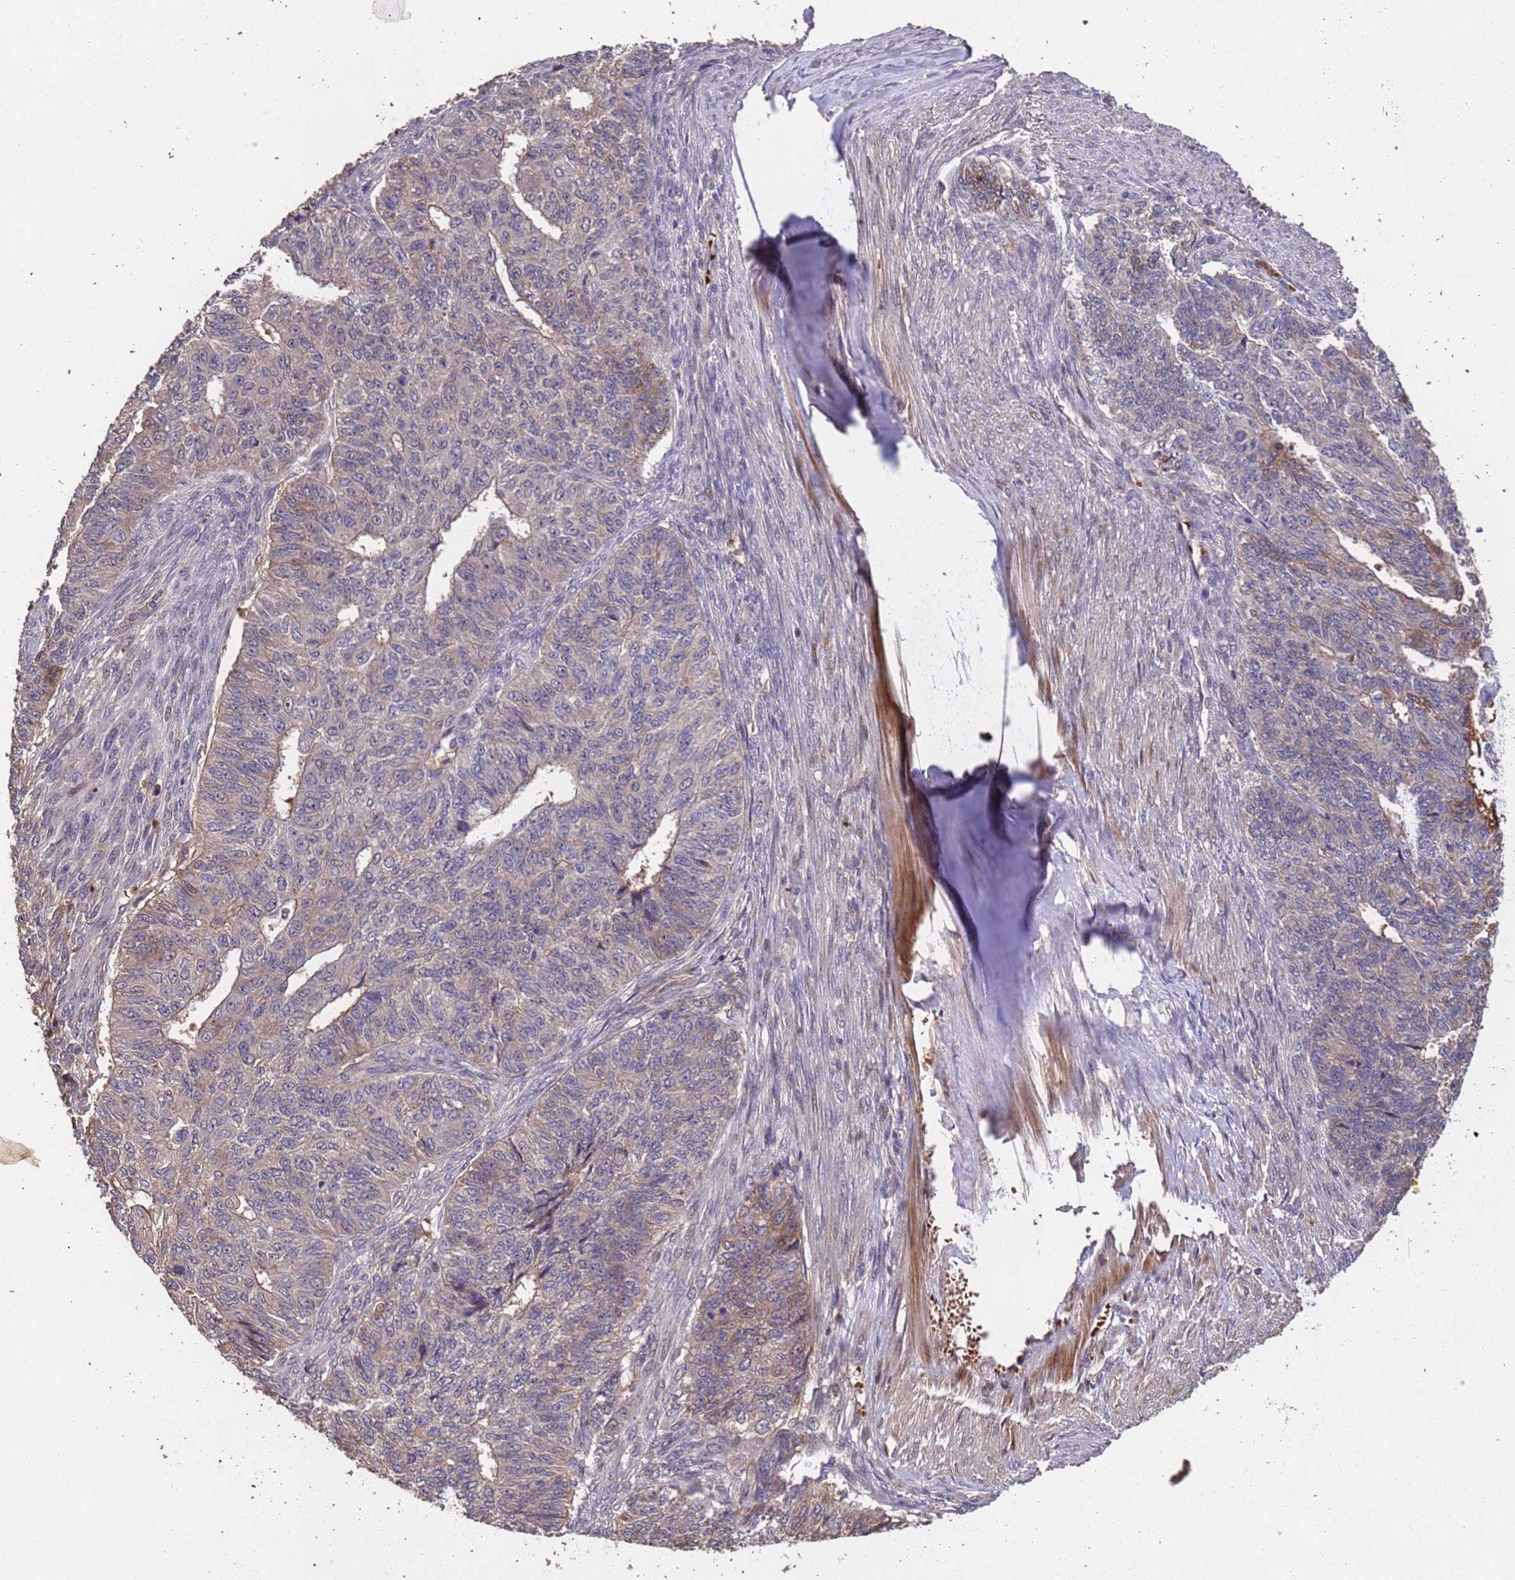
{"staining": {"intensity": "weak", "quantity": "25%-75%", "location": "cytoplasmic/membranous"}, "tissue": "endometrial cancer", "cell_type": "Tumor cells", "image_type": "cancer", "snomed": [{"axis": "morphology", "description": "Adenocarcinoma, NOS"}, {"axis": "topography", "description": "Endometrium"}], "caption": "Brown immunohistochemical staining in endometrial cancer demonstrates weak cytoplasmic/membranous expression in about 25%-75% of tumor cells. The staining was performed using DAB (3,3'-diaminobenzidine) to visualize the protein expression in brown, while the nuclei were stained in blue with hematoxylin (Magnification: 20x).", "gene": "CCDC184", "patient": {"sex": "female", "age": 32}}